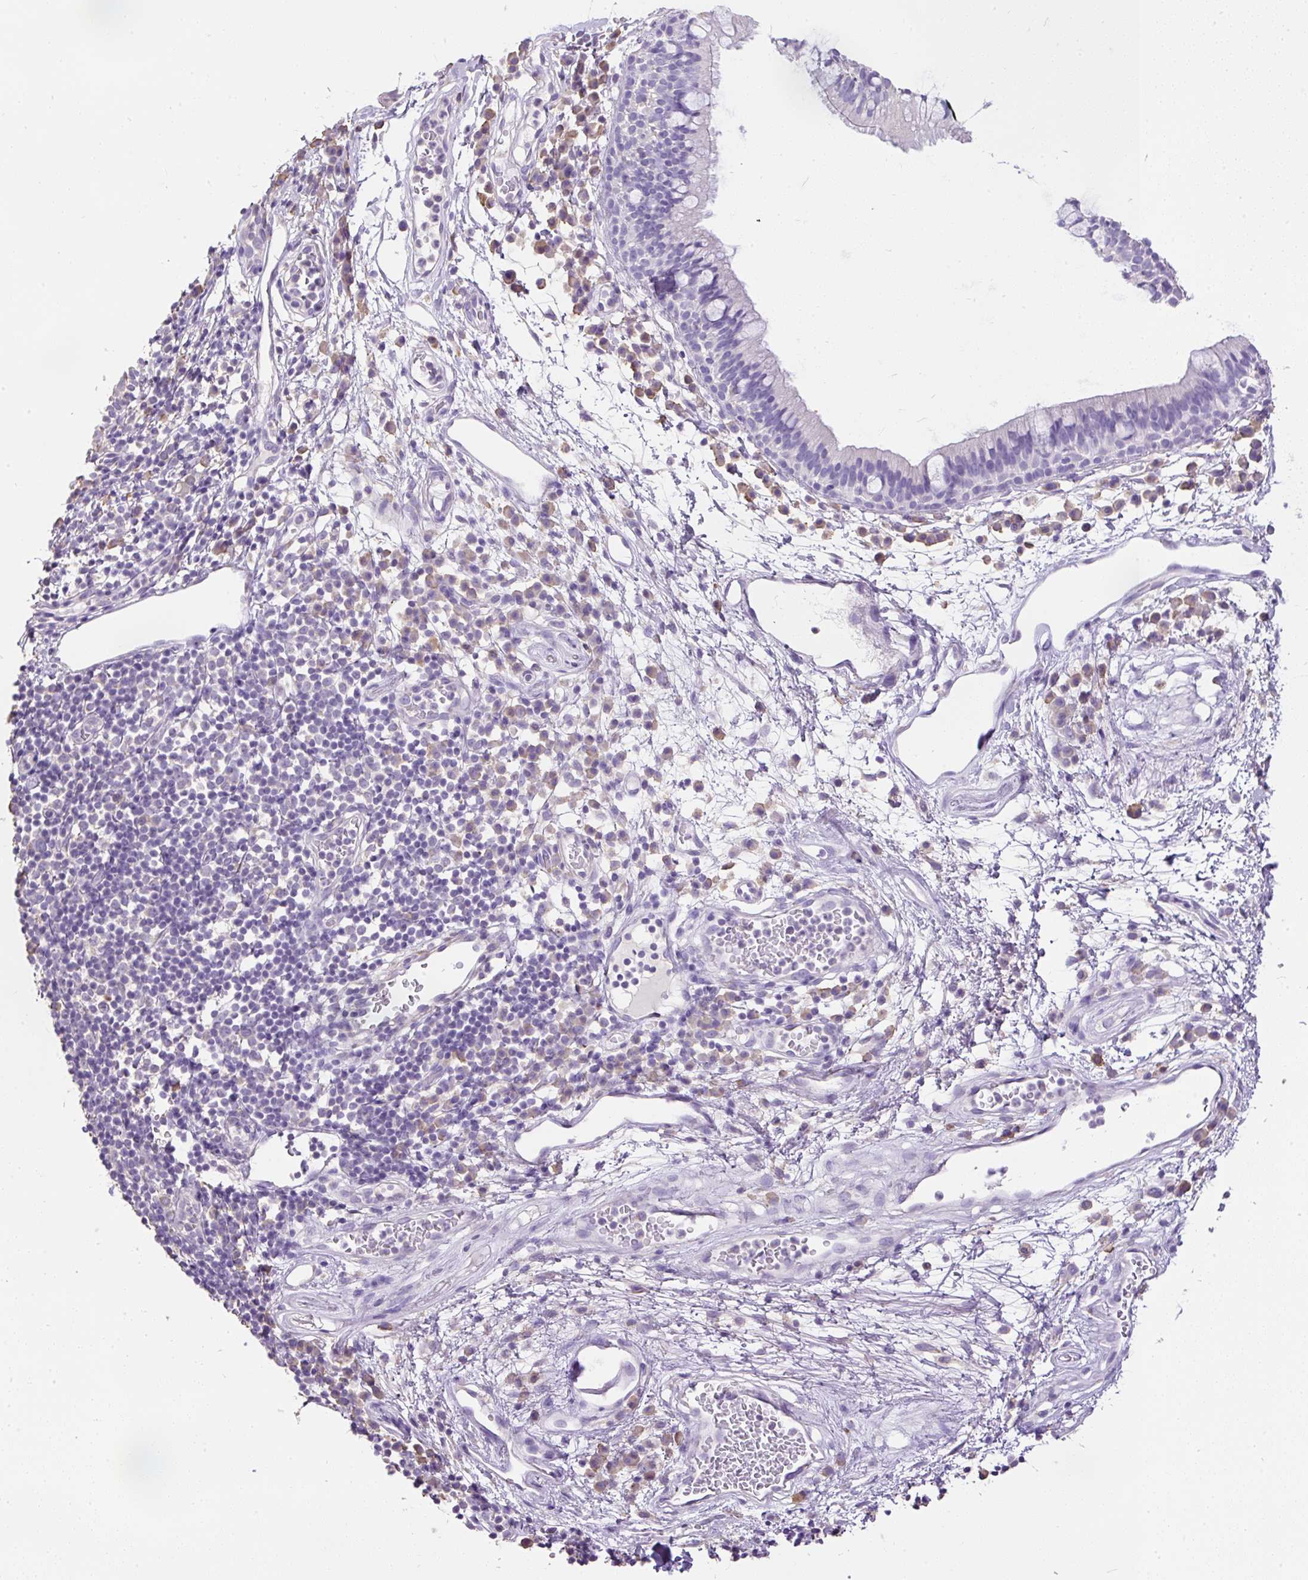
{"staining": {"intensity": "negative", "quantity": "none", "location": "none"}, "tissue": "nasopharynx", "cell_type": "Respiratory epithelial cells", "image_type": "normal", "snomed": [{"axis": "morphology", "description": "Normal tissue, NOS"}, {"axis": "topography", "description": "Lymph node"}, {"axis": "topography", "description": "Cartilage tissue"}, {"axis": "topography", "description": "Nasopharynx"}], "caption": "Image shows no protein staining in respiratory epithelial cells of benign nasopharynx.", "gene": "GBX1", "patient": {"sex": "male", "age": 63}}